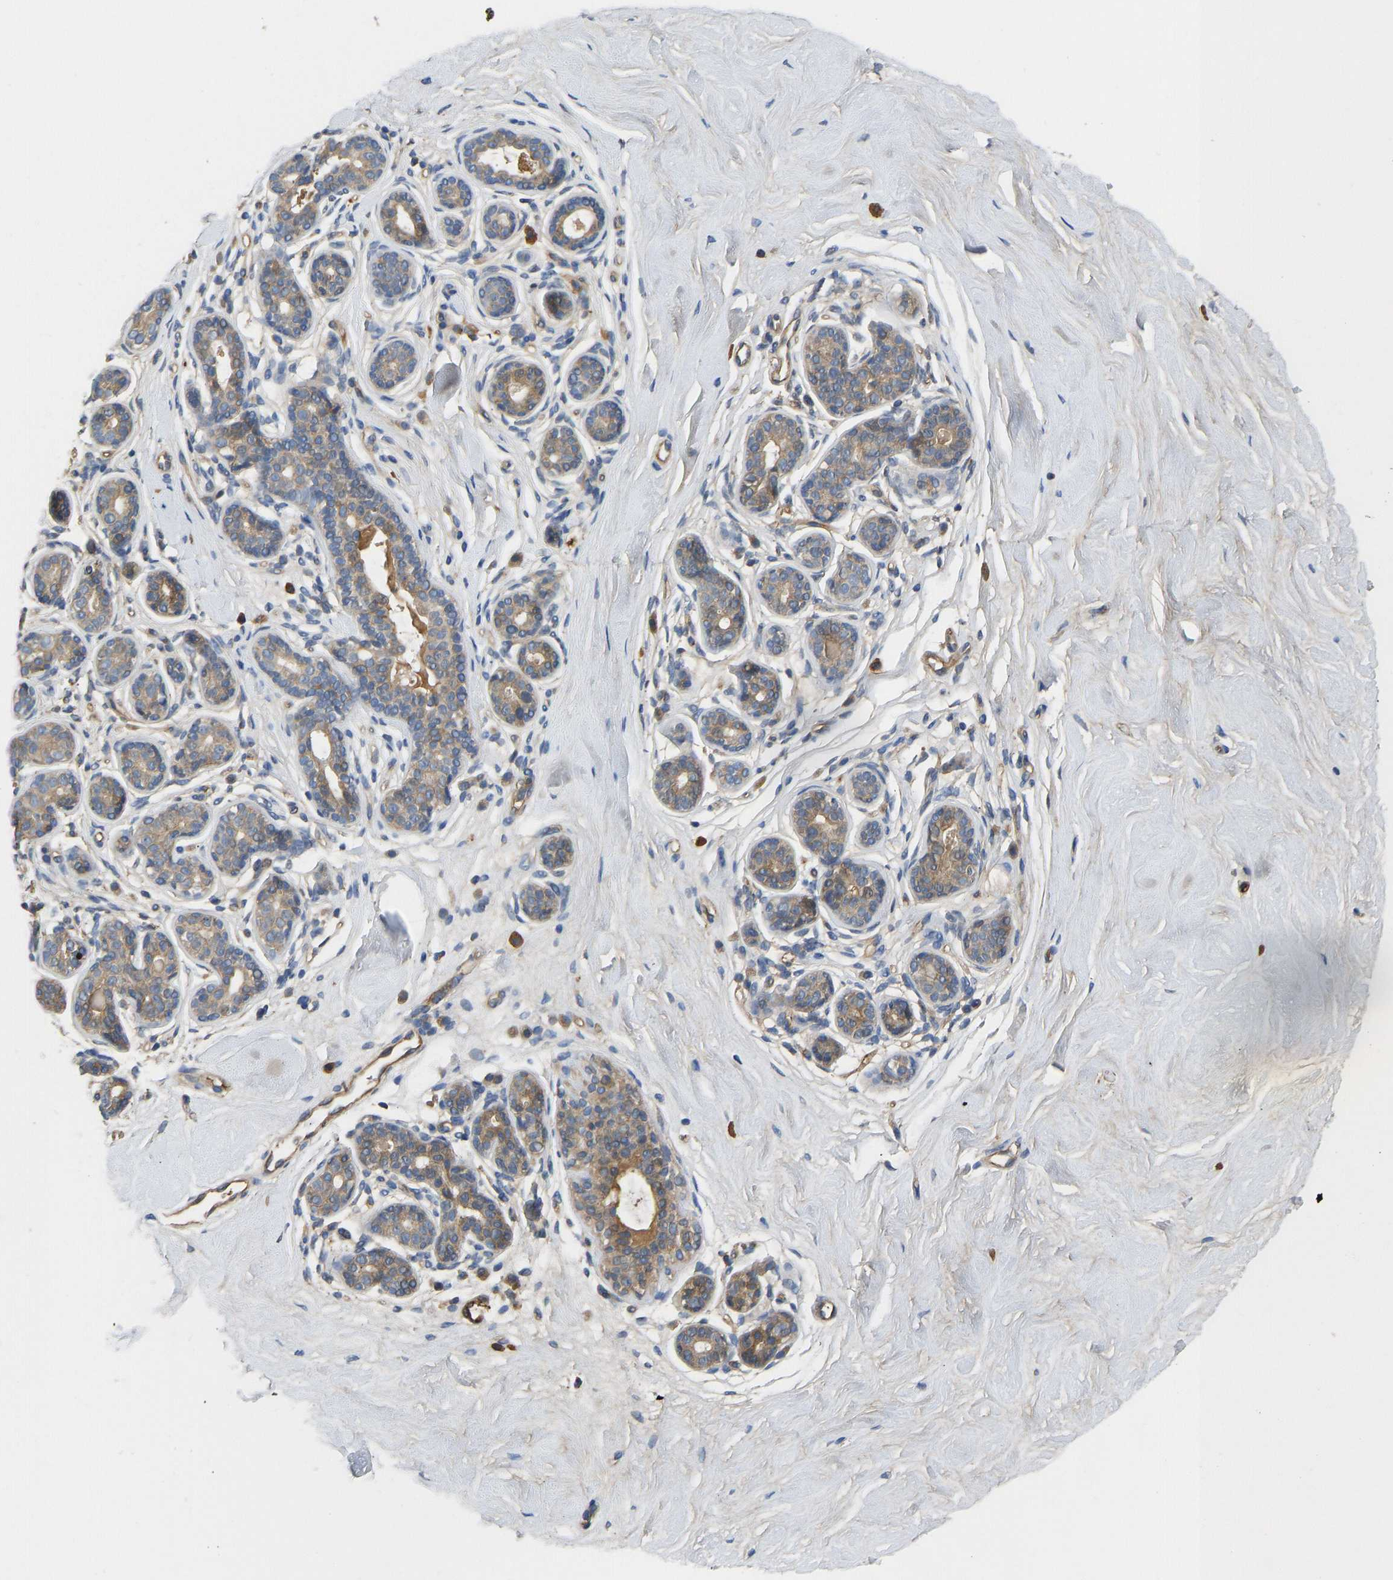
{"staining": {"intensity": "negative", "quantity": "none", "location": "none"}, "tissue": "breast", "cell_type": "Adipocytes", "image_type": "normal", "snomed": [{"axis": "morphology", "description": "Normal tissue, NOS"}, {"axis": "topography", "description": "Breast"}], "caption": "IHC of unremarkable breast demonstrates no positivity in adipocytes. (DAB immunohistochemistry with hematoxylin counter stain).", "gene": "VCPKMT", "patient": {"sex": "female", "age": 22}}